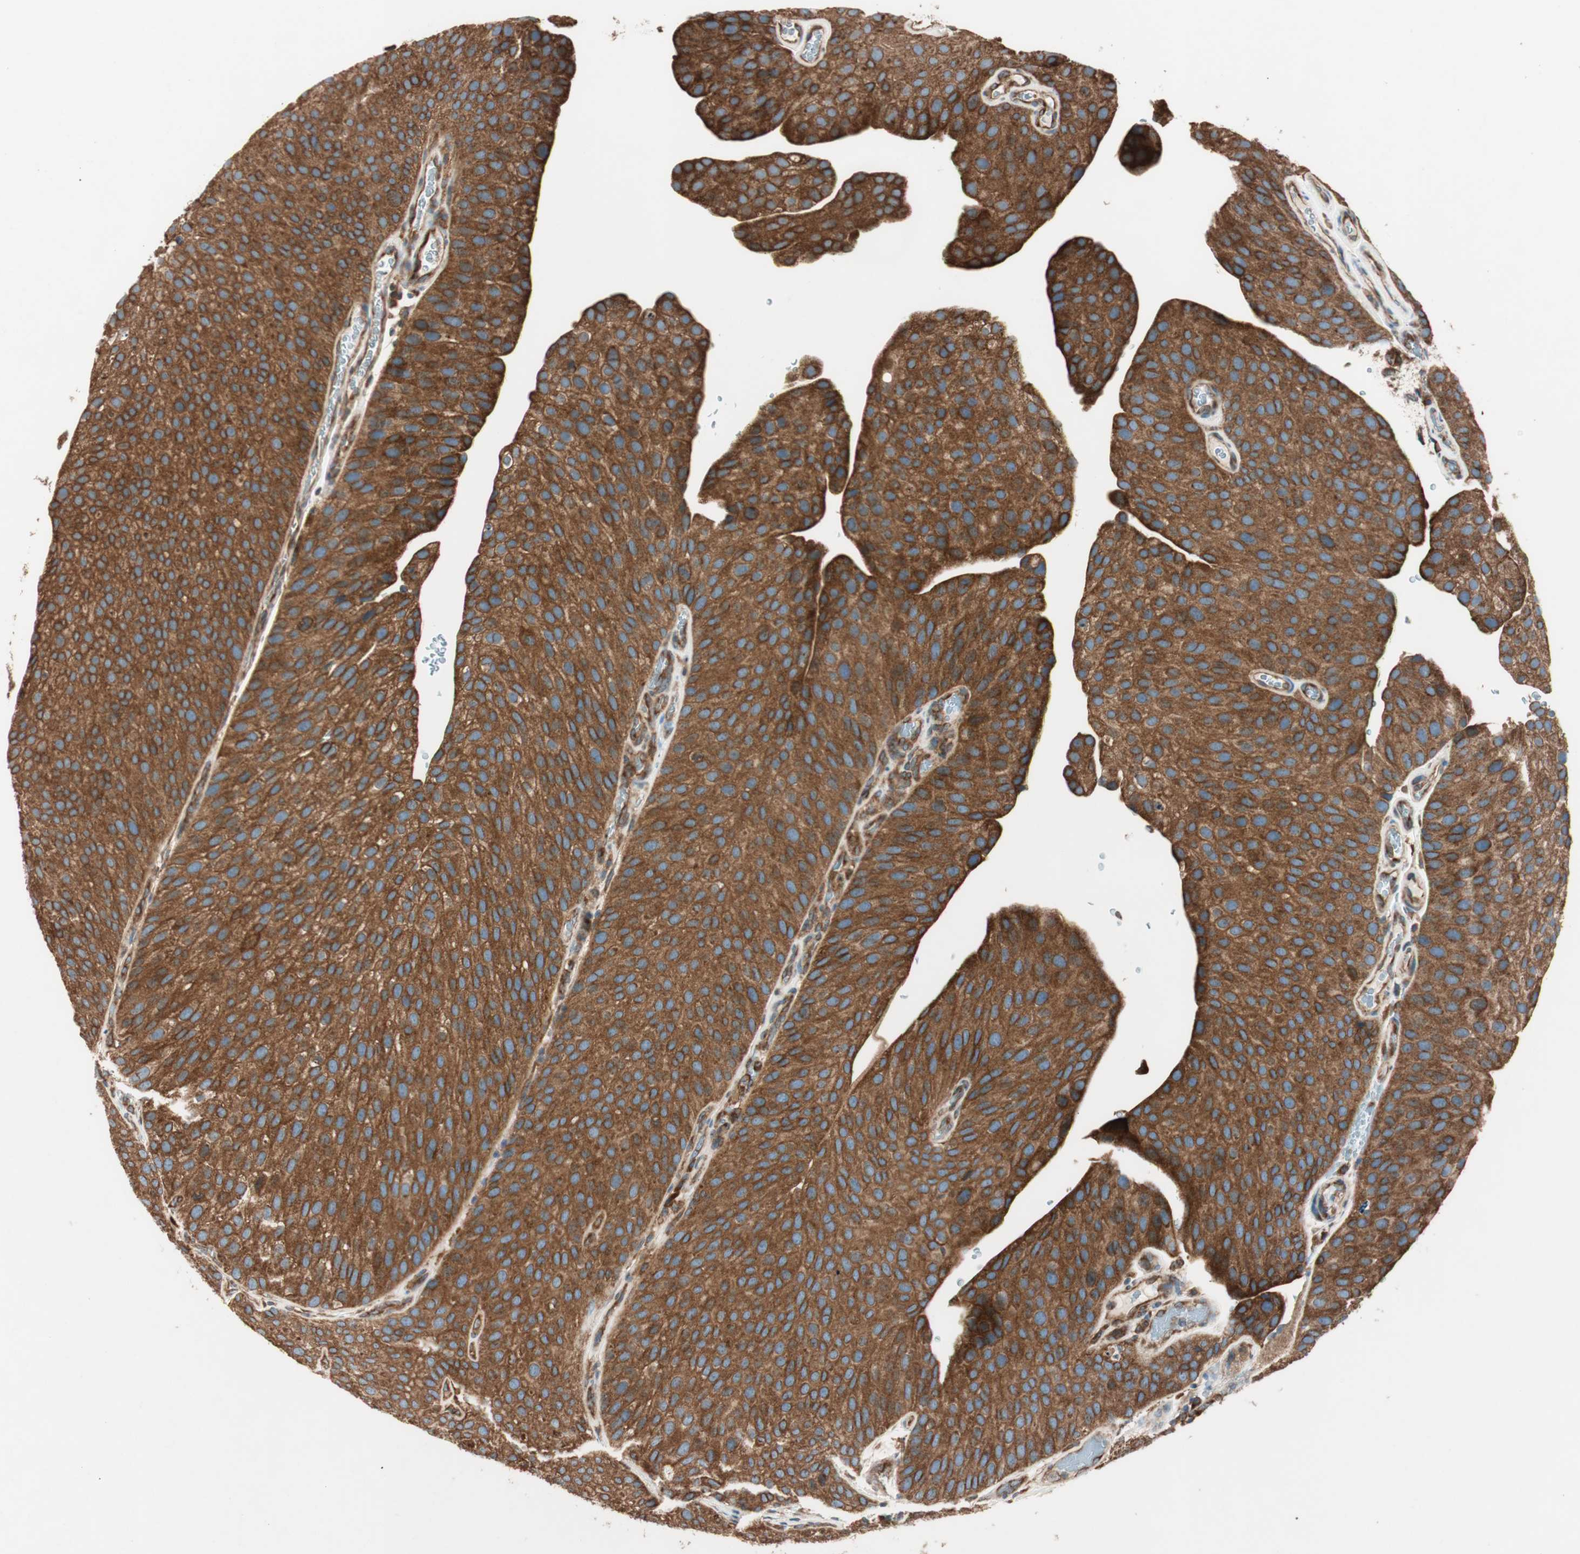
{"staining": {"intensity": "strong", "quantity": ">75%", "location": "cytoplasmic/membranous"}, "tissue": "urothelial cancer", "cell_type": "Tumor cells", "image_type": "cancer", "snomed": [{"axis": "morphology", "description": "Urothelial carcinoma, Low grade"}, {"axis": "topography", "description": "Smooth muscle"}, {"axis": "topography", "description": "Urinary bladder"}], "caption": "Protein expression analysis of human urothelial carcinoma (low-grade) reveals strong cytoplasmic/membranous staining in approximately >75% of tumor cells.", "gene": "RAB5A", "patient": {"sex": "male", "age": 60}}